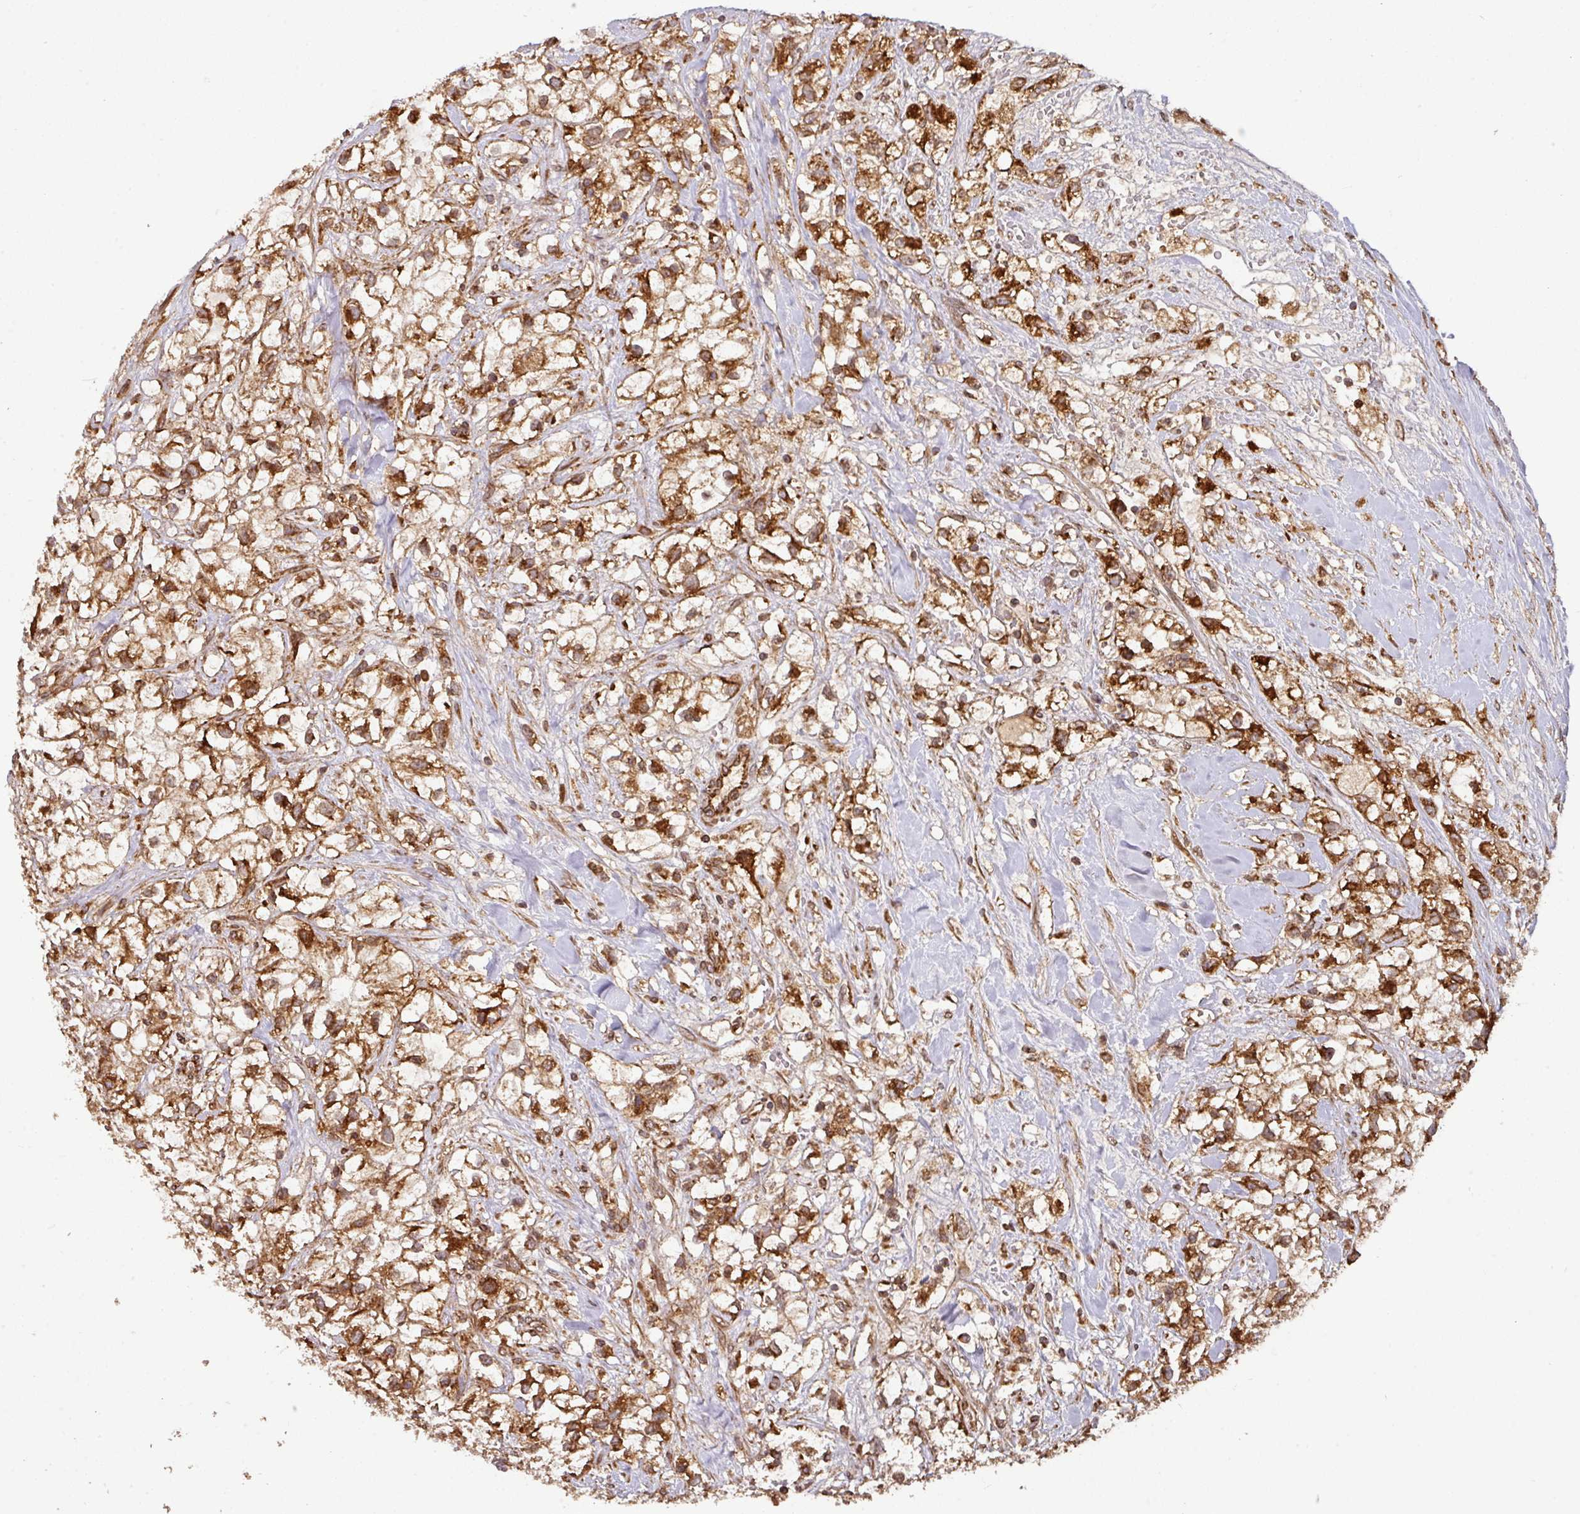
{"staining": {"intensity": "strong", "quantity": ">75%", "location": "cytoplasmic/membranous"}, "tissue": "renal cancer", "cell_type": "Tumor cells", "image_type": "cancer", "snomed": [{"axis": "morphology", "description": "Adenocarcinoma, NOS"}, {"axis": "topography", "description": "Kidney"}], "caption": "Immunohistochemical staining of human renal cancer (adenocarcinoma) displays high levels of strong cytoplasmic/membranous staining in about >75% of tumor cells.", "gene": "TRAP1", "patient": {"sex": "male", "age": 59}}